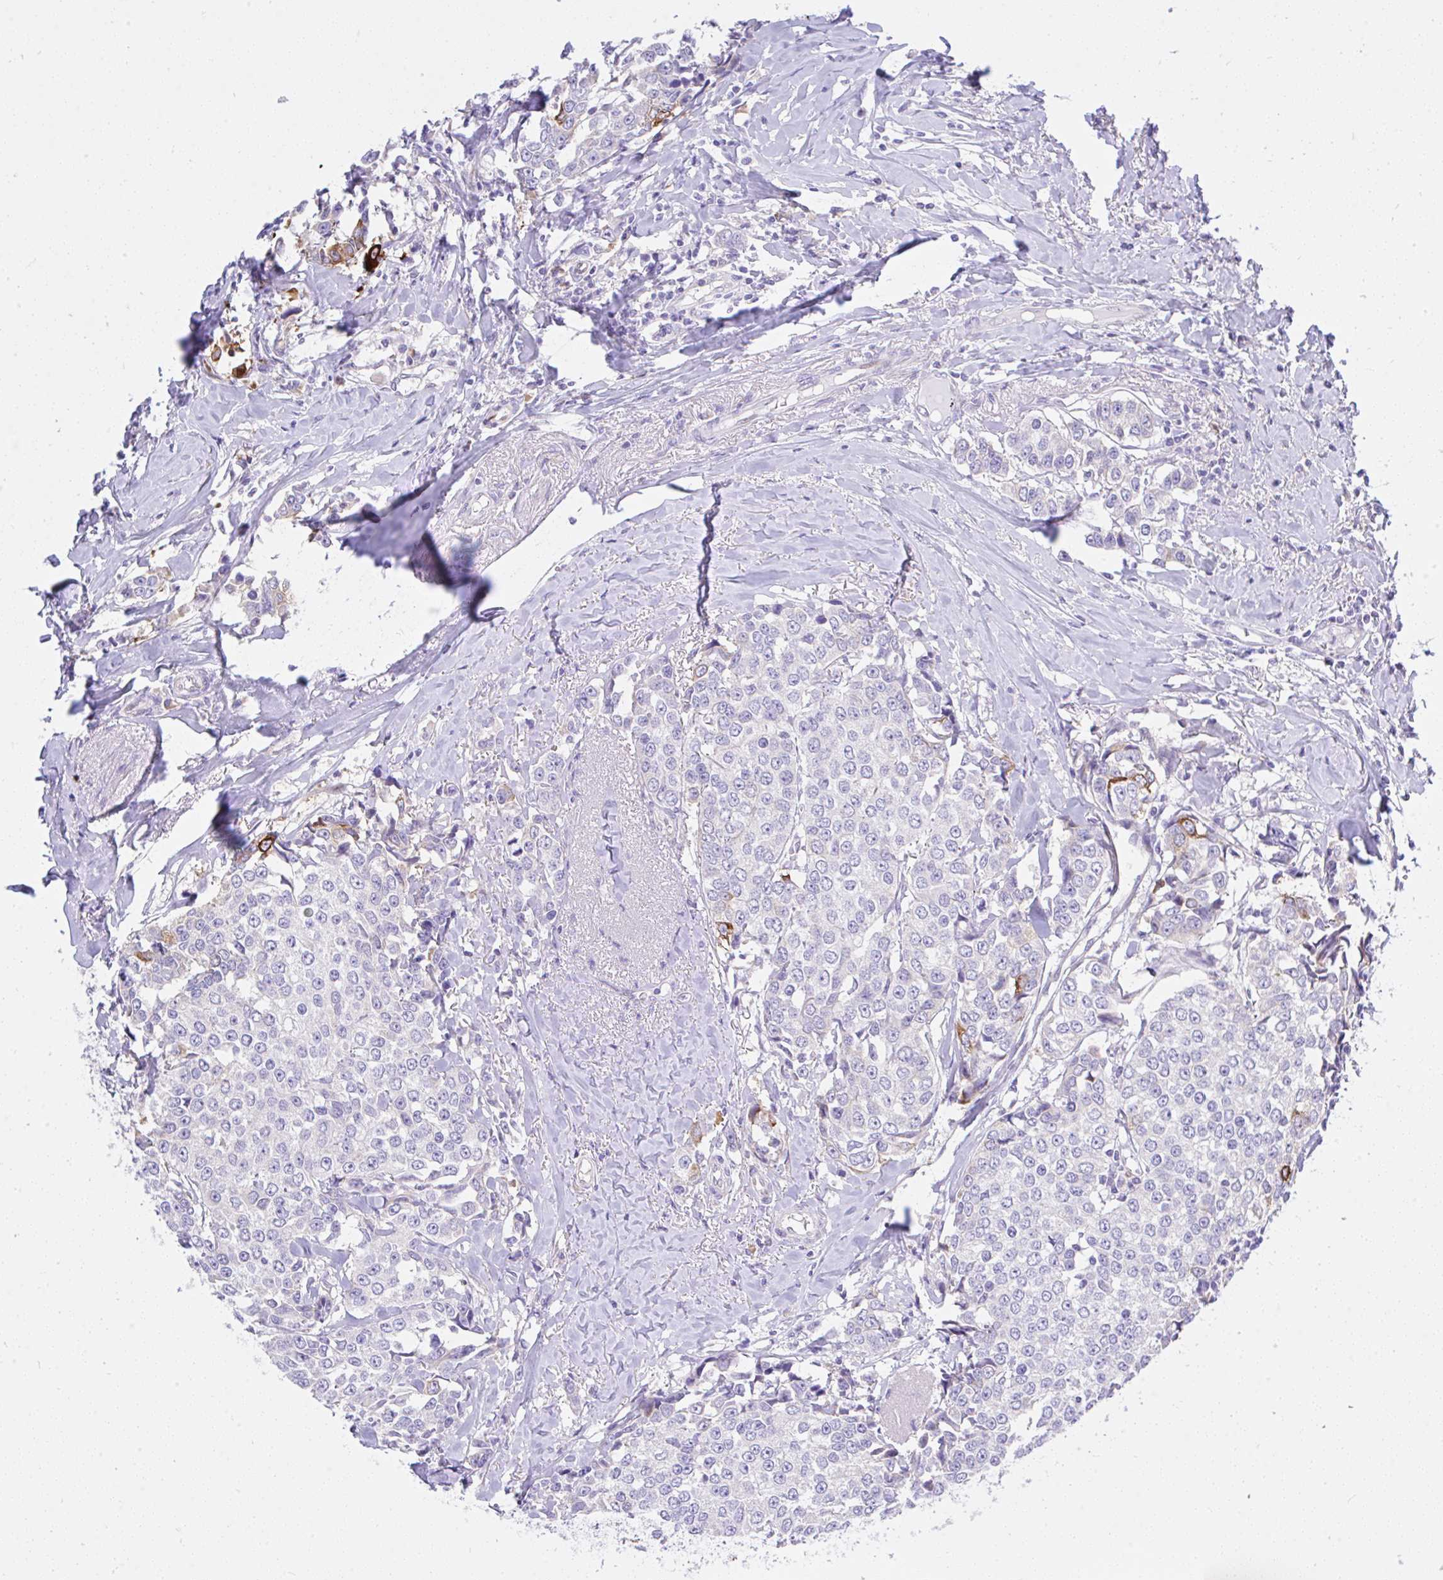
{"staining": {"intensity": "negative", "quantity": "none", "location": "none"}, "tissue": "breast cancer", "cell_type": "Tumor cells", "image_type": "cancer", "snomed": [{"axis": "morphology", "description": "Duct carcinoma"}, {"axis": "topography", "description": "Breast"}], "caption": "DAB immunohistochemical staining of breast intraductal carcinoma reveals no significant staining in tumor cells. Nuclei are stained in blue.", "gene": "EEF1A2", "patient": {"sex": "female", "age": 80}}